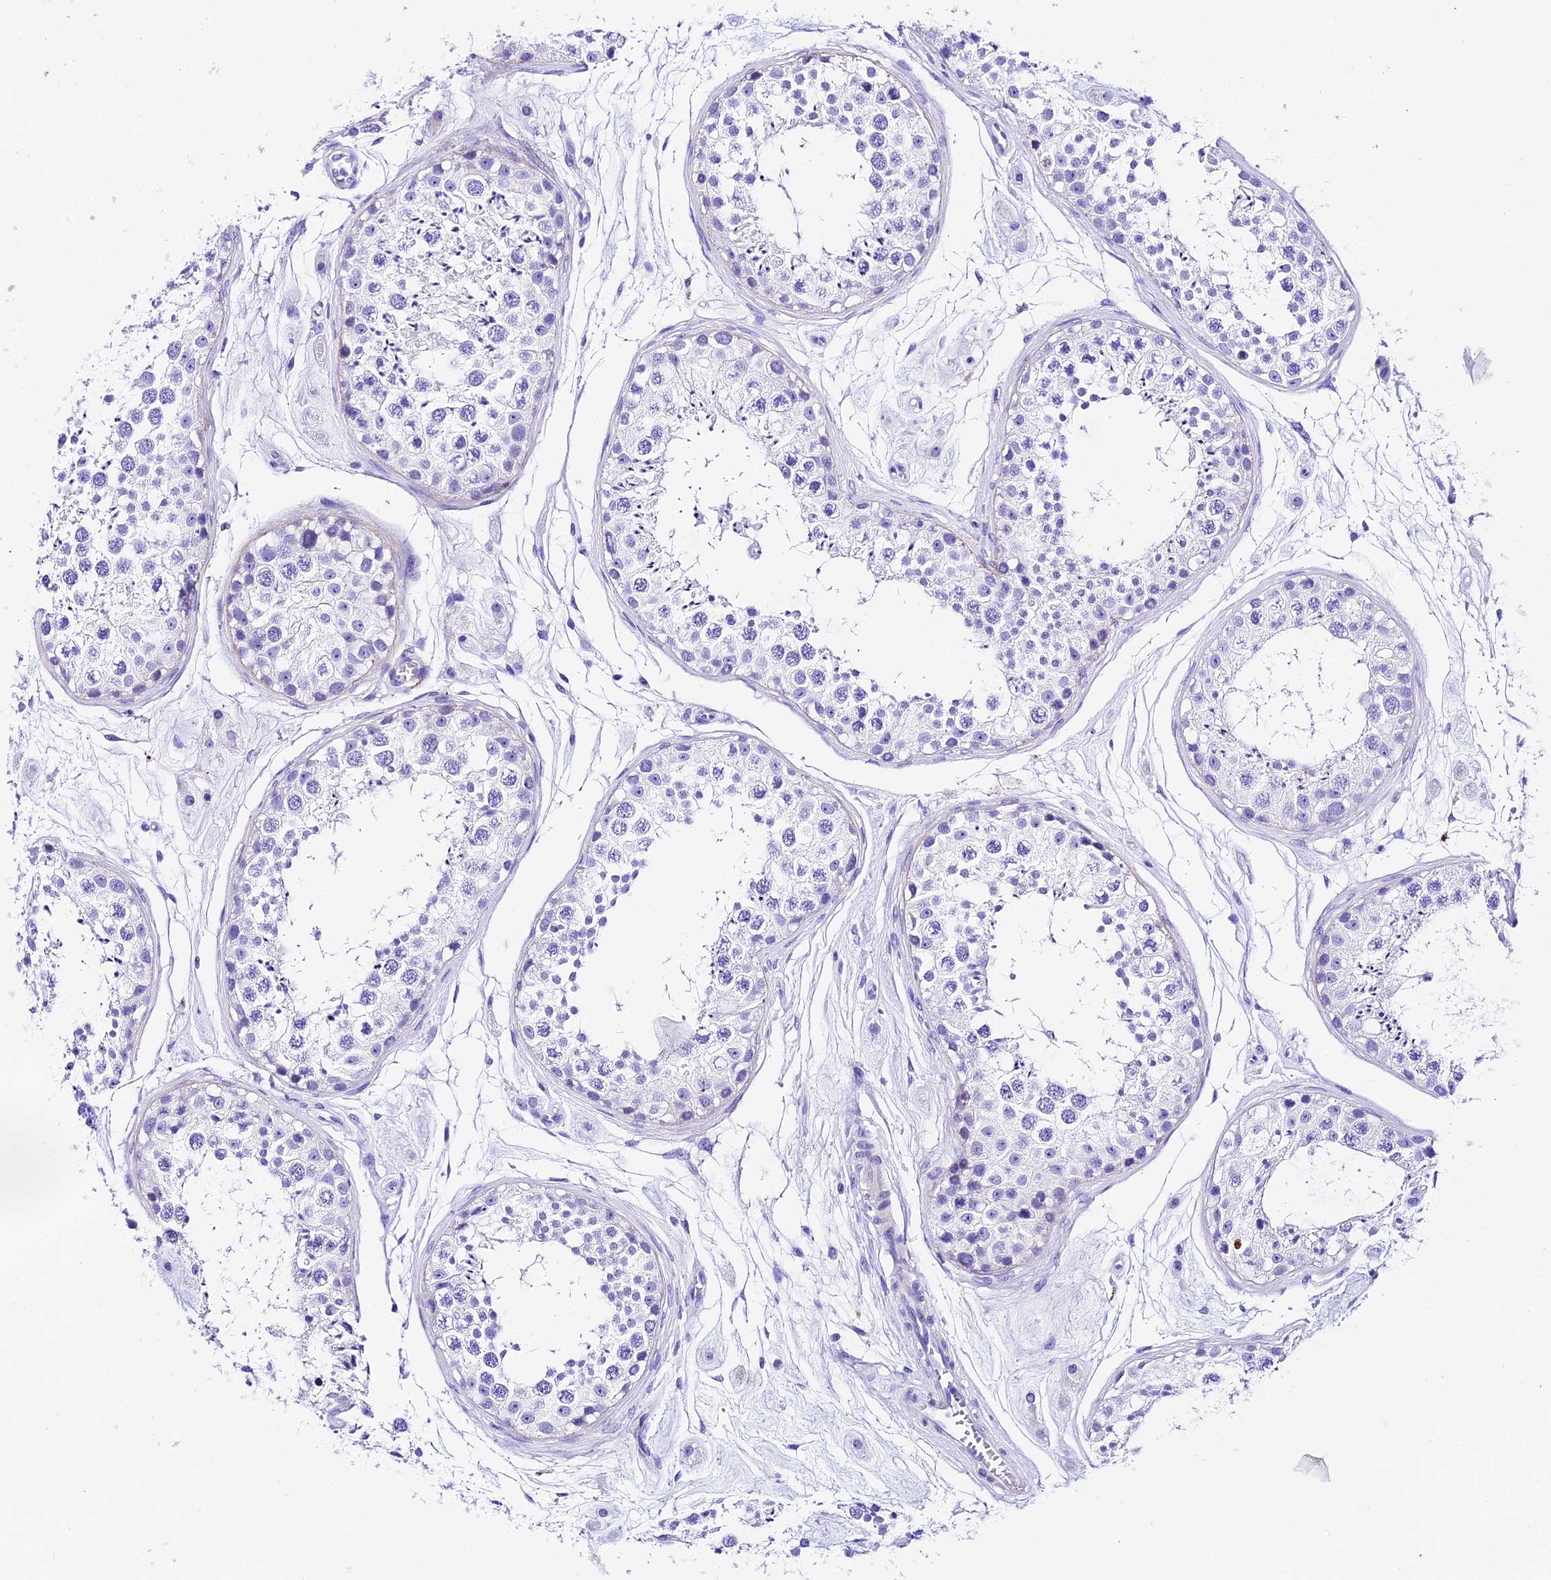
{"staining": {"intensity": "negative", "quantity": "none", "location": "none"}, "tissue": "testis", "cell_type": "Cells in seminiferous ducts", "image_type": "normal", "snomed": [{"axis": "morphology", "description": "Normal tissue, NOS"}, {"axis": "topography", "description": "Testis"}], "caption": "An immunohistochemistry micrograph of unremarkable testis is shown. There is no staining in cells in seminiferous ducts of testis. The staining was performed using DAB to visualize the protein expression in brown, while the nuclei were stained in blue with hematoxylin (Magnification: 20x).", "gene": "PSG11", "patient": {"sex": "male", "age": 25}}